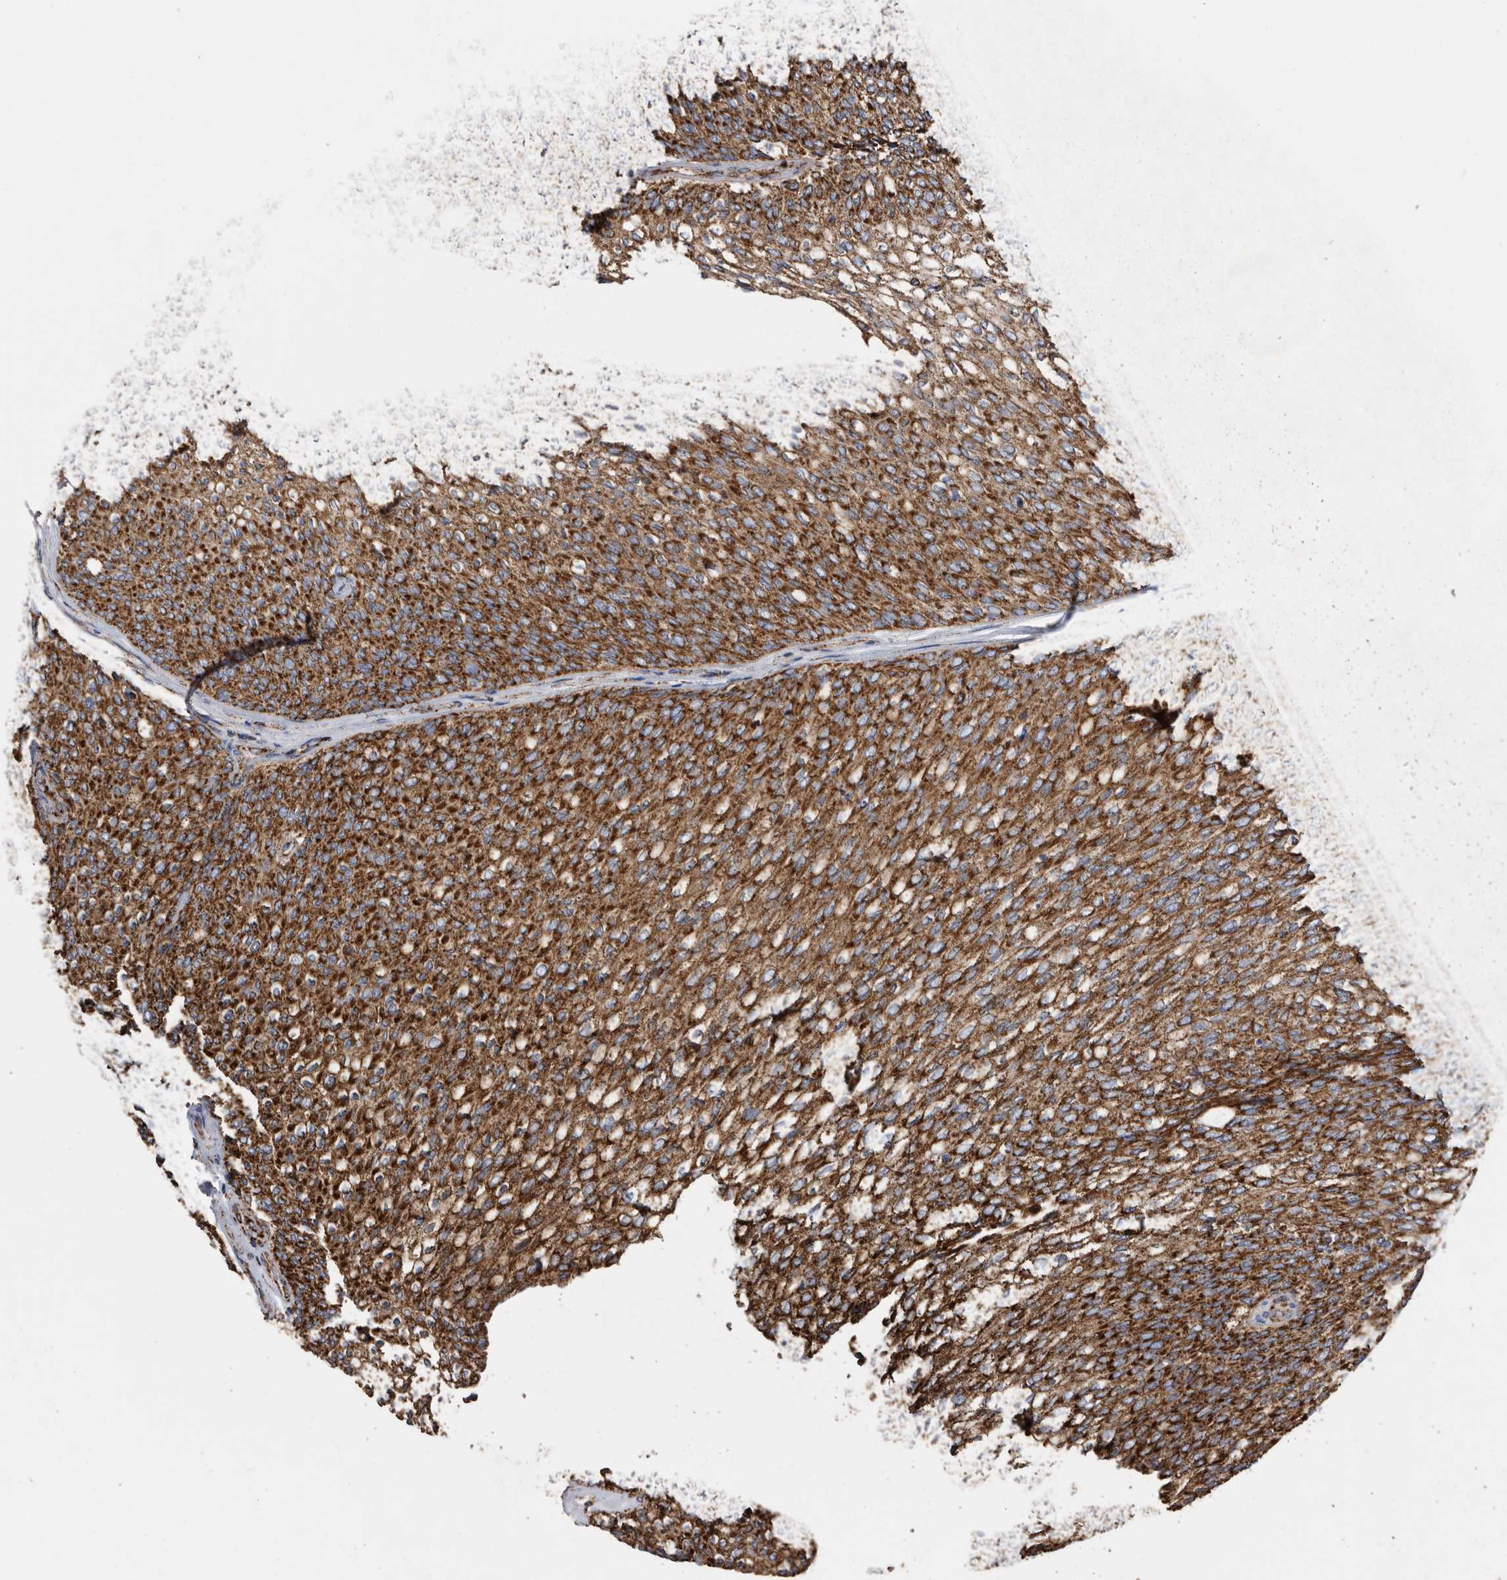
{"staining": {"intensity": "strong", "quantity": ">75%", "location": "cytoplasmic/membranous"}, "tissue": "urothelial cancer", "cell_type": "Tumor cells", "image_type": "cancer", "snomed": [{"axis": "morphology", "description": "Urothelial carcinoma, Low grade"}, {"axis": "topography", "description": "Urinary bladder"}], "caption": "A histopathology image showing strong cytoplasmic/membranous staining in approximately >75% of tumor cells in low-grade urothelial carcinoma, as visualized by brown immunohistochemical staining.", "gene": "WFDC1", "patient": {"sex": "female", "age": 79}}